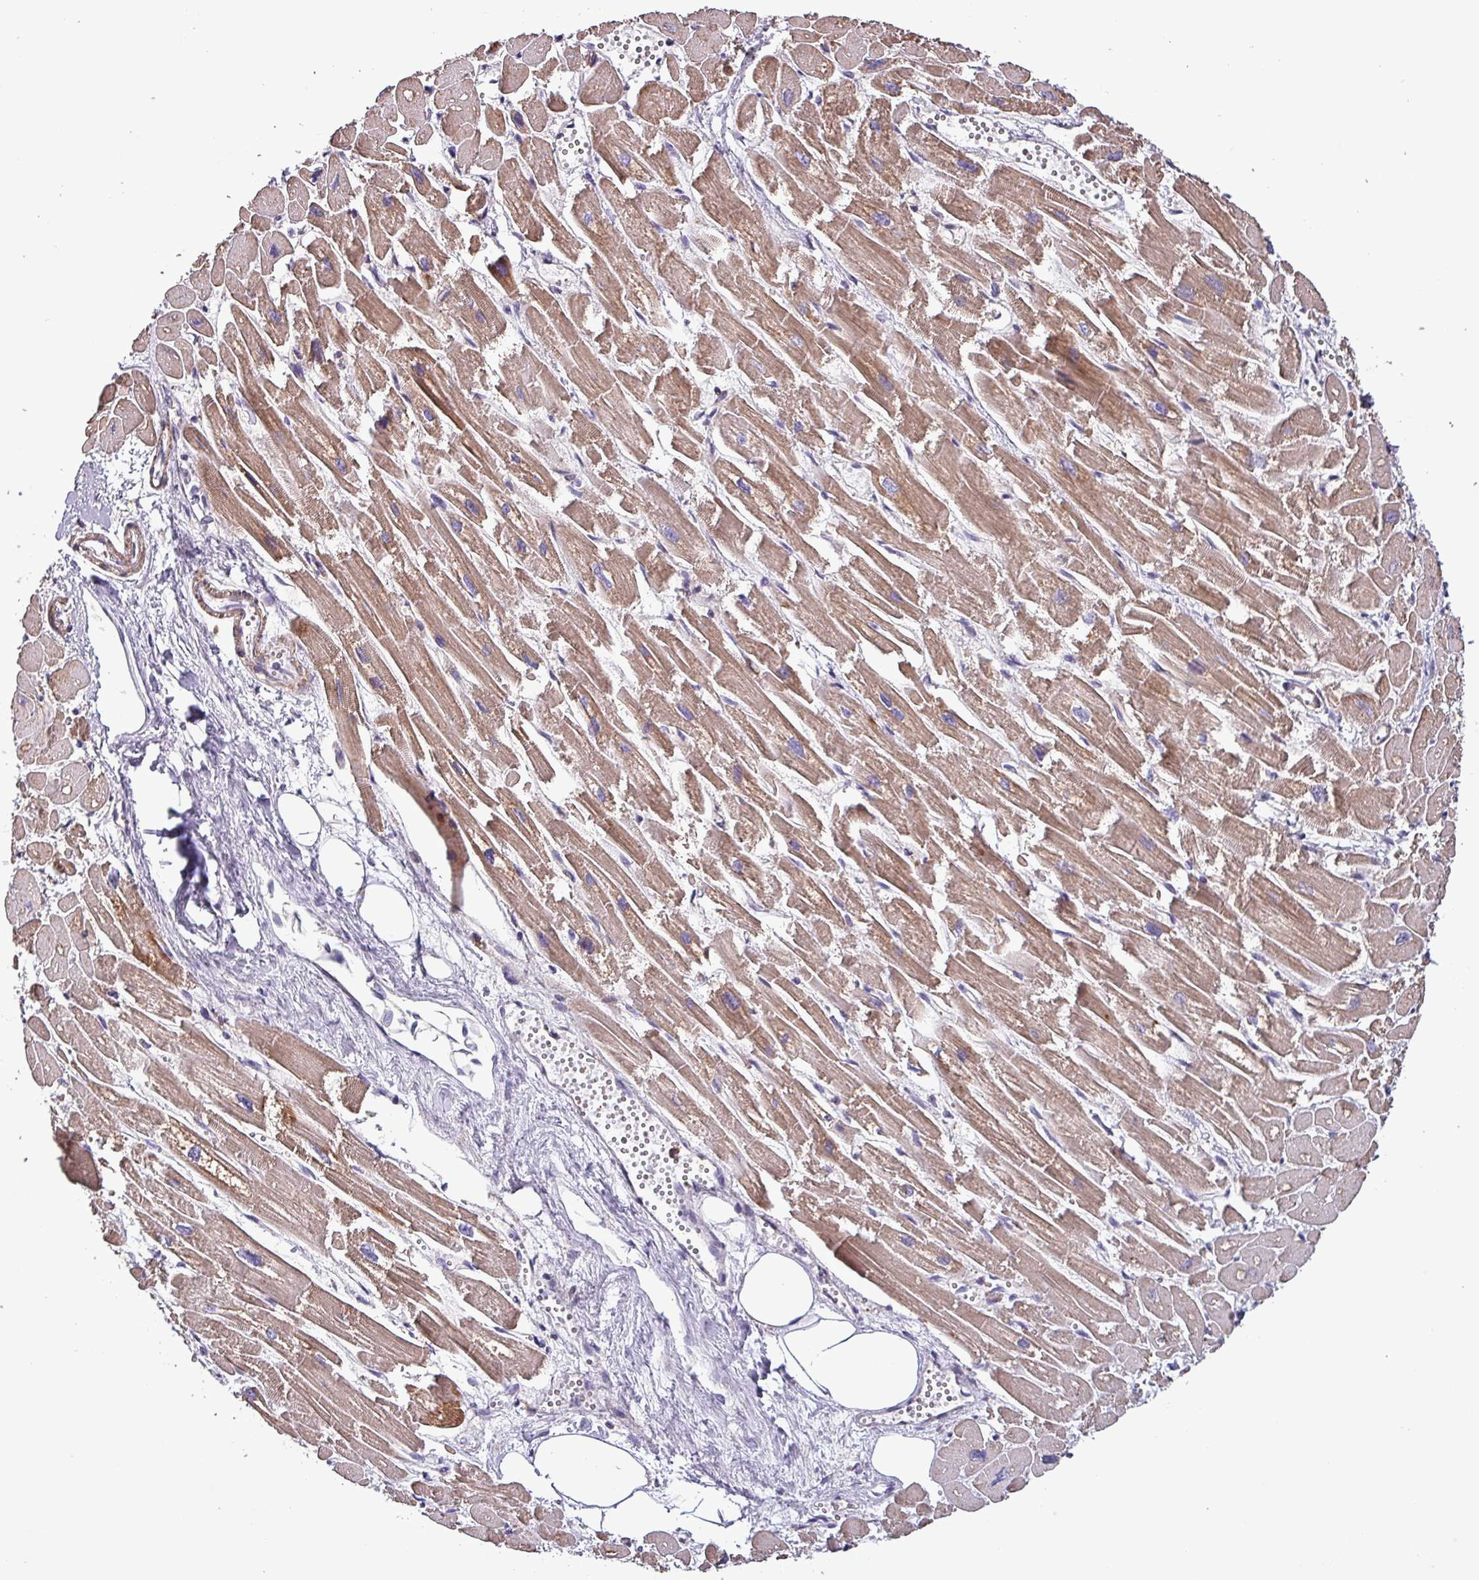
{"staining": {"intensity": "moderate", "quantity": "25%-75%", "location": "cytoplasmic/membranous"}, "tissue": "heart muscle", "cell_type": "Cardiomyocytes", "image_type": "normal", "snomed": [{"axis": "morphology", "description": "Normal tissue, NOS"}, {"axis": "topography", "description": "Heart"}], "caption": "Unremarkable heart muscle reveals moderate cytoplasmic/membranous staining in approximately 25%-75% of cardiomyocytes The protein of interest is shown in brown color, while the nuclei are stained blue..", "gene": "SCIN", "patient": {"sex": "male", "age": 54}}